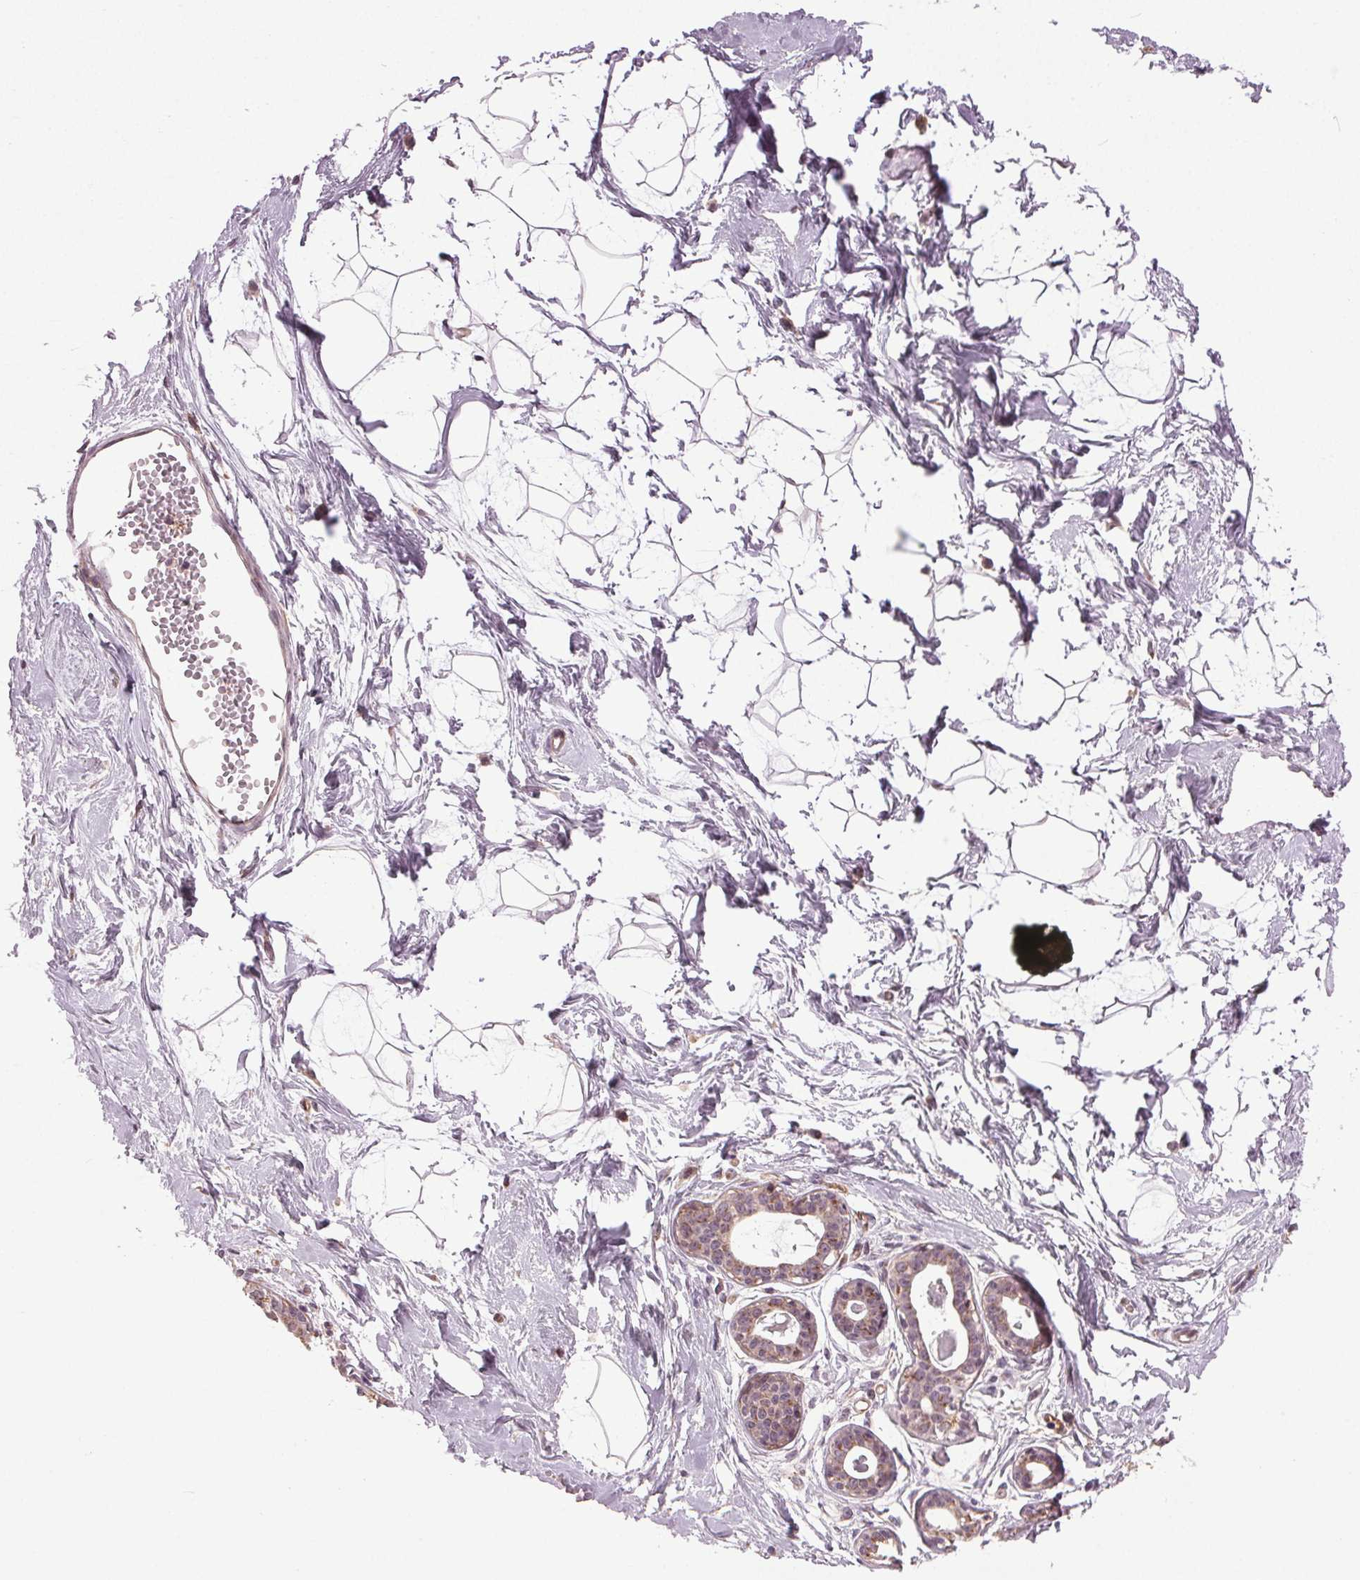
{"staining": {"intensity": "weak", "quantity": "25%-75%", "location": "cytoplasmic/membranous"}, "tissue": "breast", "cell_type": "Adipocytes", "image_type": "normal", "snomed": [{"axis": "morphology", "description": "Normal tissue, NOS"}, {"axis": "topography", "description": "Breast"}], "caption": "Benign breast shows weak cytoplasmic/membranous staining in about 25%-75% of adipocytes, visualized by immunohistochemistry. The protein of interest is stained brown, and the nuclei are stained in blue (DAB IHC with brightfield microscopy, high magnification).", "gene": "BSDC1", "patient": {"sex": "female", "age": 45}}